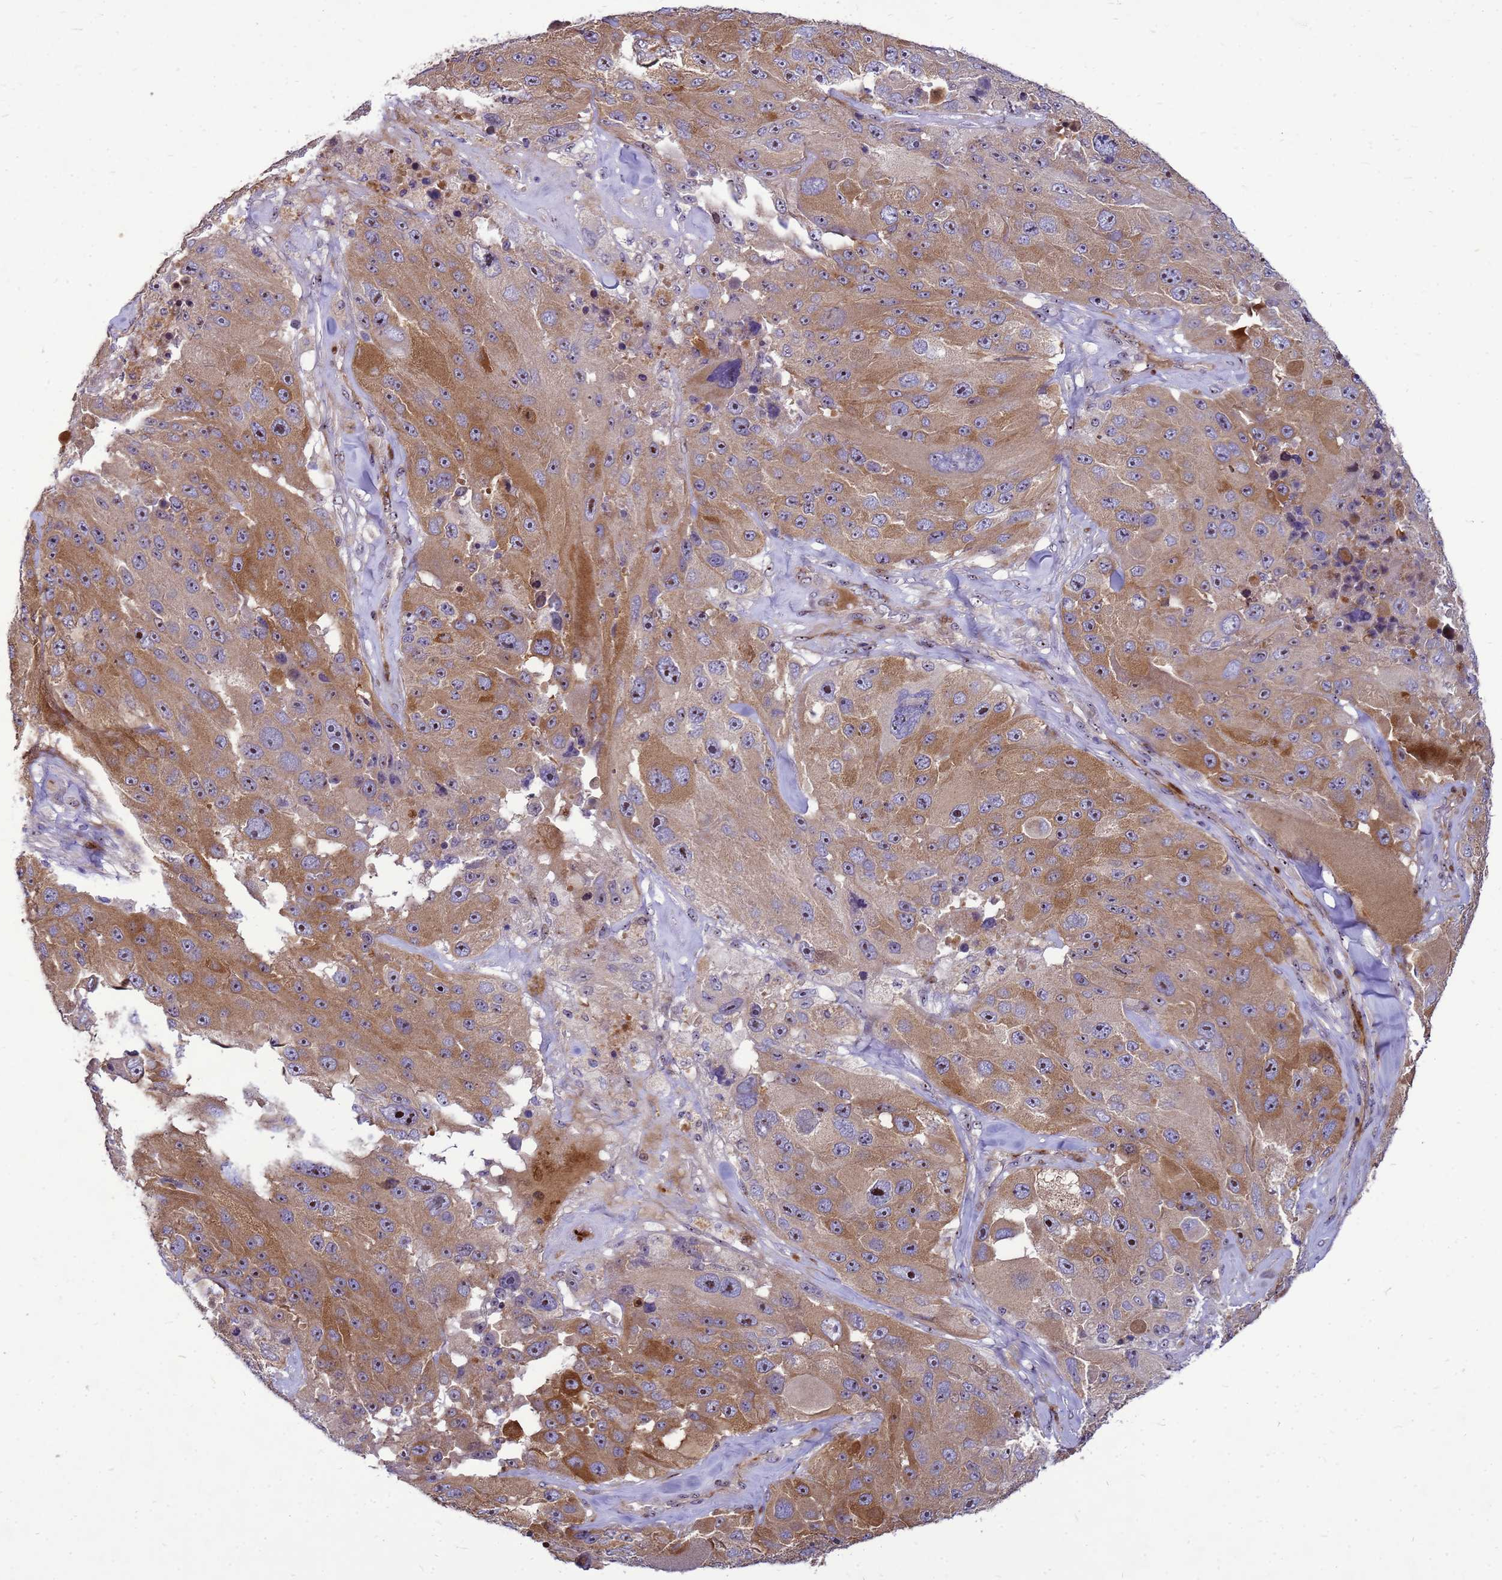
{"staining": {"intensity": "moderate", "quantity": ">75%", "location": "cytoplasmic/membranous,nuclear"}, "tissue": "melanoma", "cell_type": "Tumor cells", "image_type": "cancer", "snomed": [{"axis": "morphology", "description": "Malignant melanoma, Metastatic site"}, {"axis": "topography", "description": "Lymph node"}], "caption": "Immunohistochemistry (IHC) of malignant melanoma (metastatic site) exhibits medium levels of moderate cytoplasmic/membranous and nuclear expression in approximately >75% of tumor cells.", "gene": "RSPO1", "patient": {"sex": "male", "age": 62}}